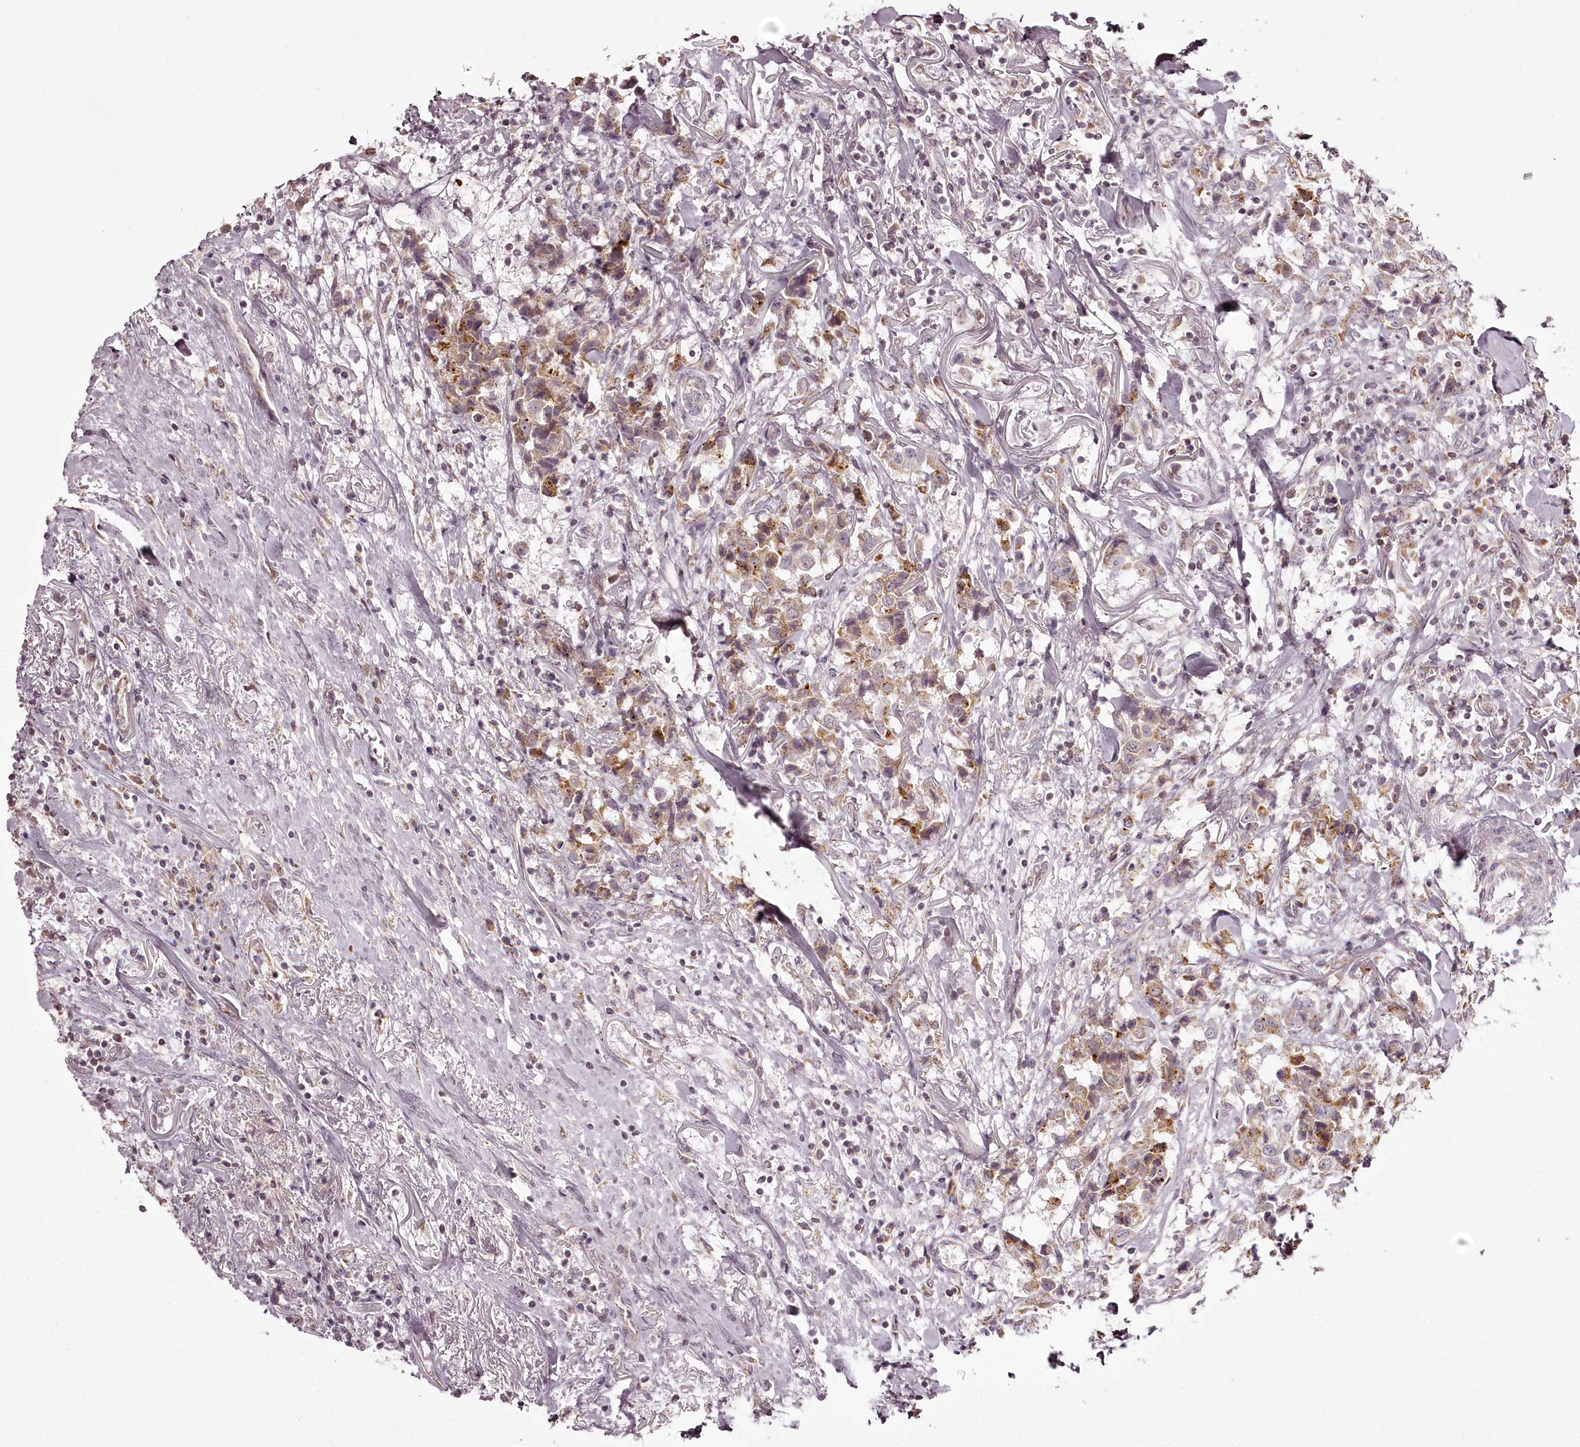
{"staining": {"intensity": "moderate", "quantity": ">75%", "location": "cytoplasmic/membranous"}, "tissue": "breast cancer", "cell_type": "Tumor cells", "image_type": "cancer", "snomed": [{"axis": "morphology", "description": "Duct carcinoma"}, {"axis": "topography", "description": "Breast"}], "caption": "A photomicrograph of breast infiltrating ductal carcinoma stained for a protein exhibits moderate cytoplasmic/membranous brown staining in tumor cells.", "gene": "CHCHD2", "patient": {"sex": "female", "age": 80}}